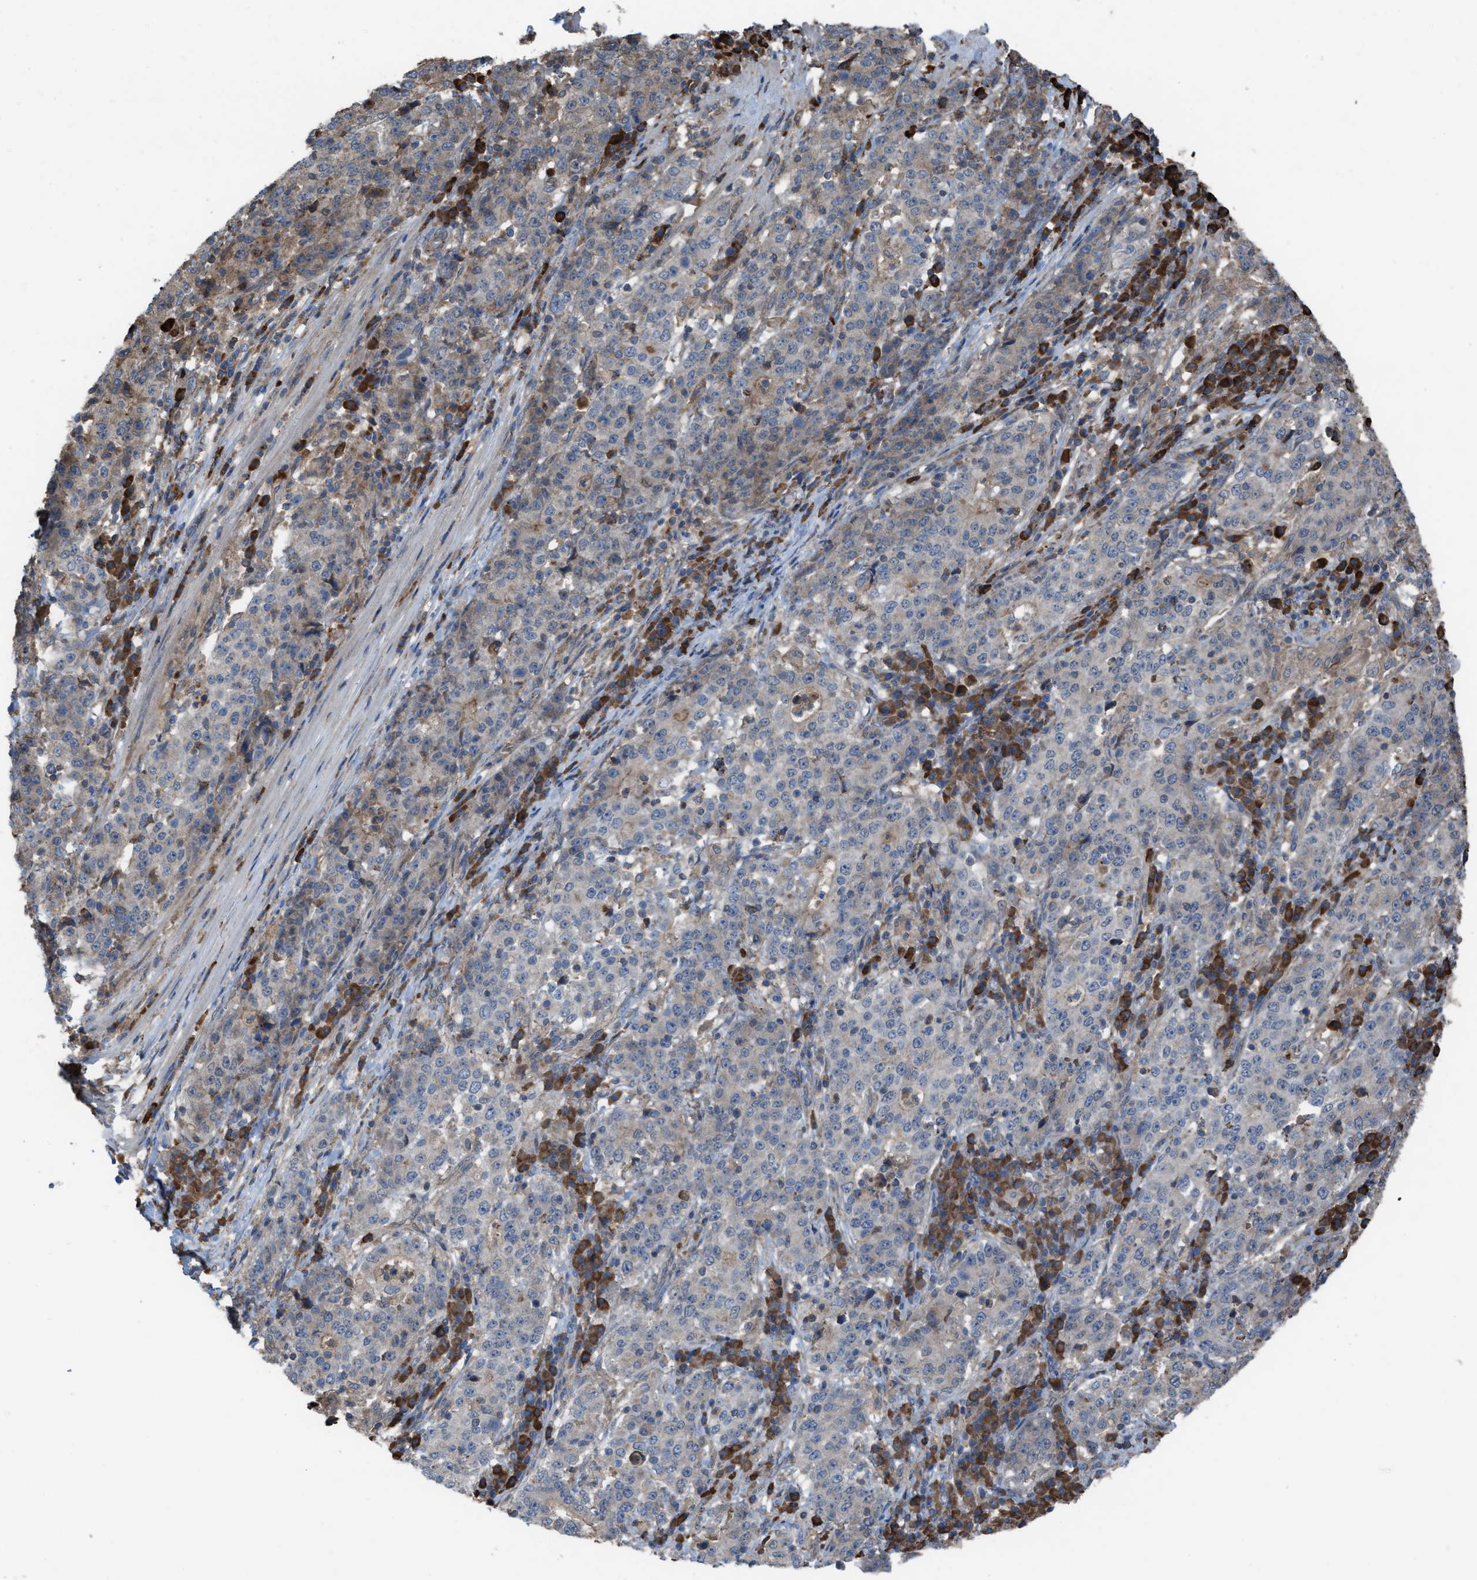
{"staining": {"intensity": "weak", "quantity": "<25%", "location": "cytoplasmic/membranous"}, "tissue": "stomach cancer", "cell_type": "Tumor cells", "image_type": "cancer", "snomed": [{"axis": "morphology", "description": "Adenocarcinoma, NOS"}, {"axis": "topography", "description": "Stomach"}], "caption": "Tumor cells show no significant protein expression in adenocarcinoma (stomach).", "gene": "PLAA", "patient": {"sex": "male", "age": 59}}